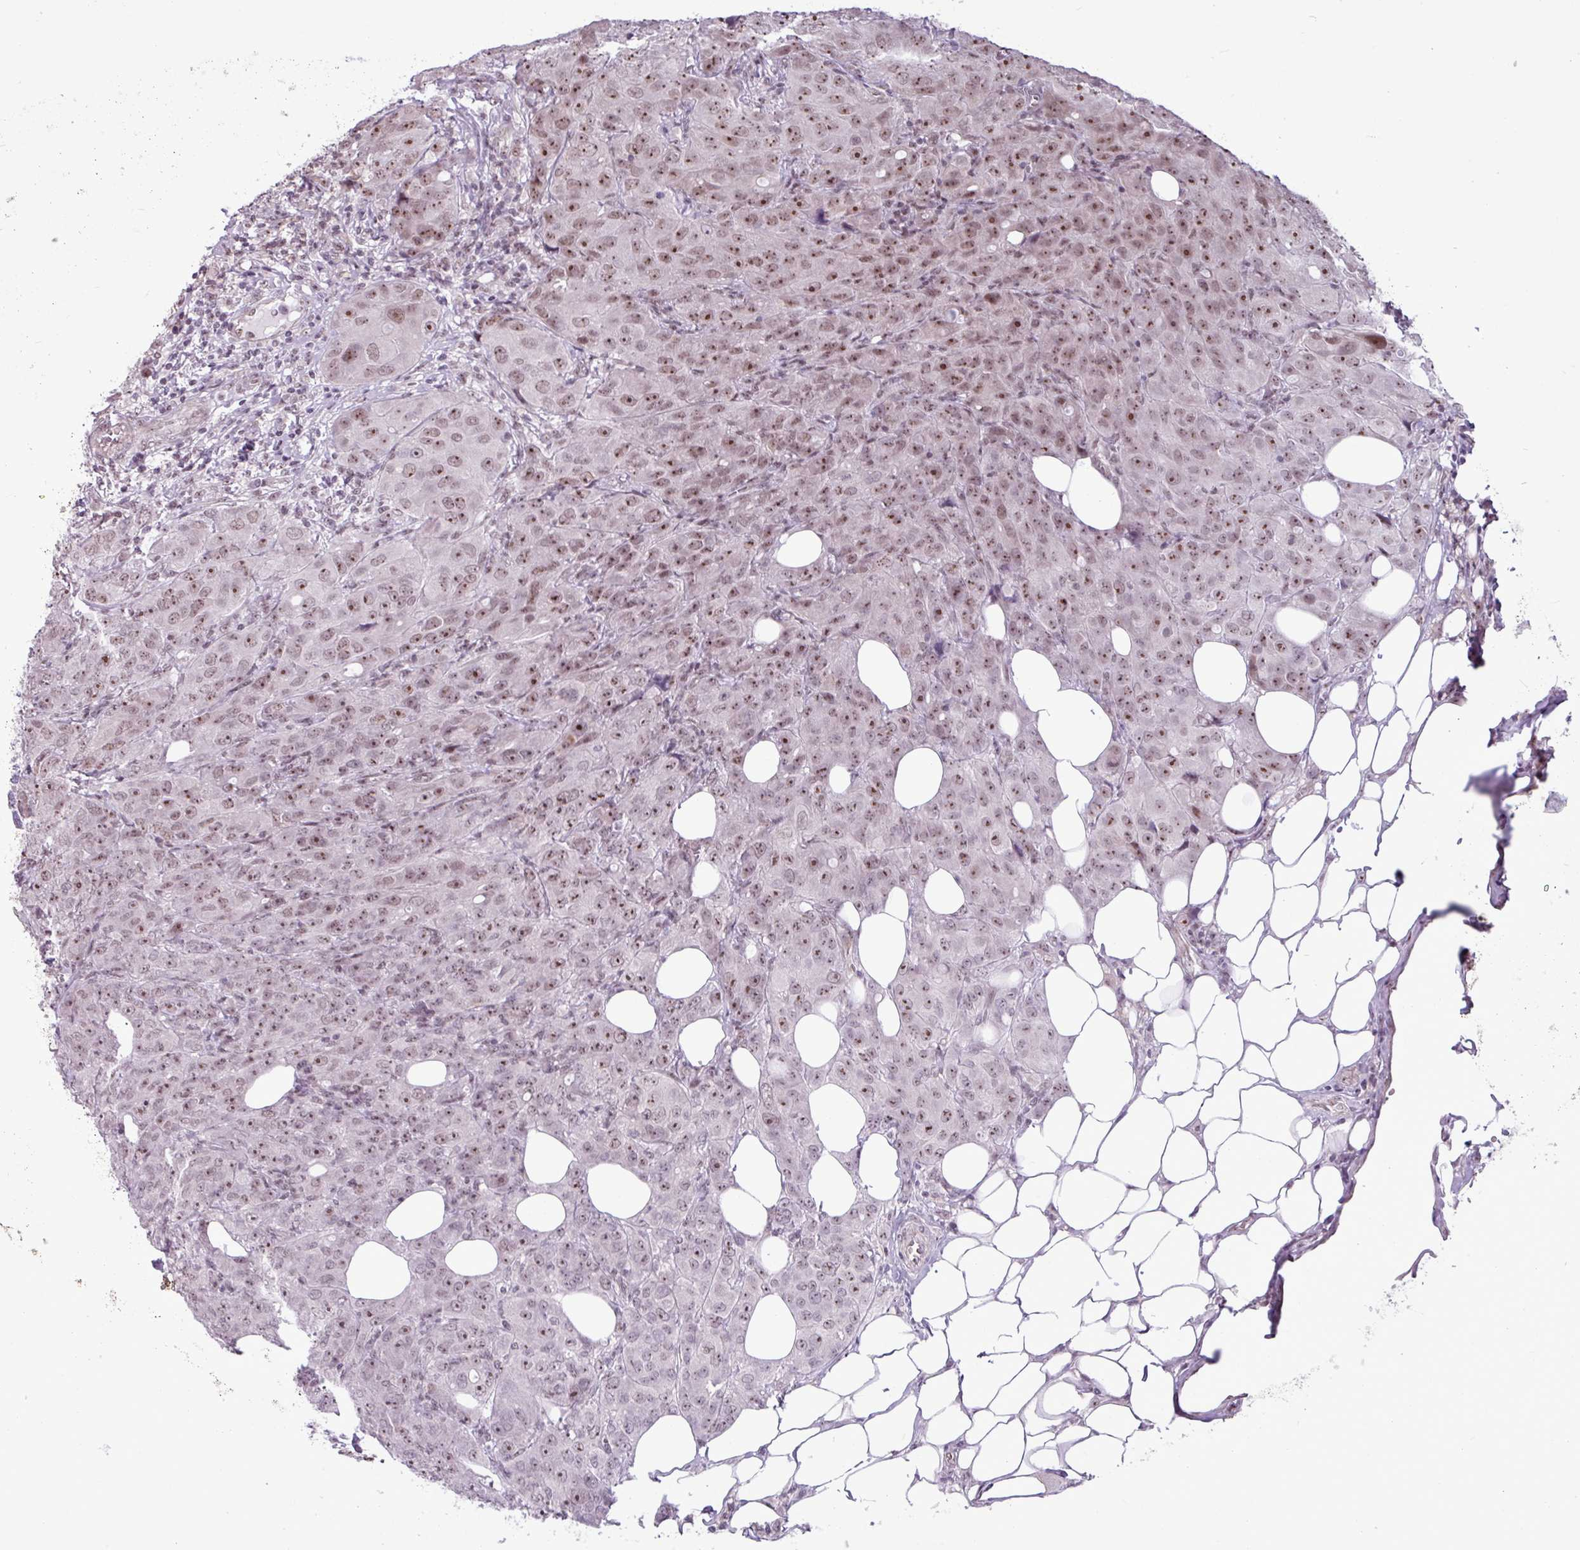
{"staining": {"intensity": "moderate", "quantity": ">75%", "location": "nuclear"}, "tissue": "breast cancer", "cell_type": "Tumor cells", "image_type": "cancer", "snomed": [{"axis": "morphology", "description": "Duct carcinoma"}, {"axis": "topography", "description": "Breast"}], "caption": "There is medium levels of moderate nuclear expression in tumor cells of breast cancer, as demonstrated by immunohistochemical staining (brown color).", "gene": "UTP18", "patient": {"sex": "female", "age": 43}}